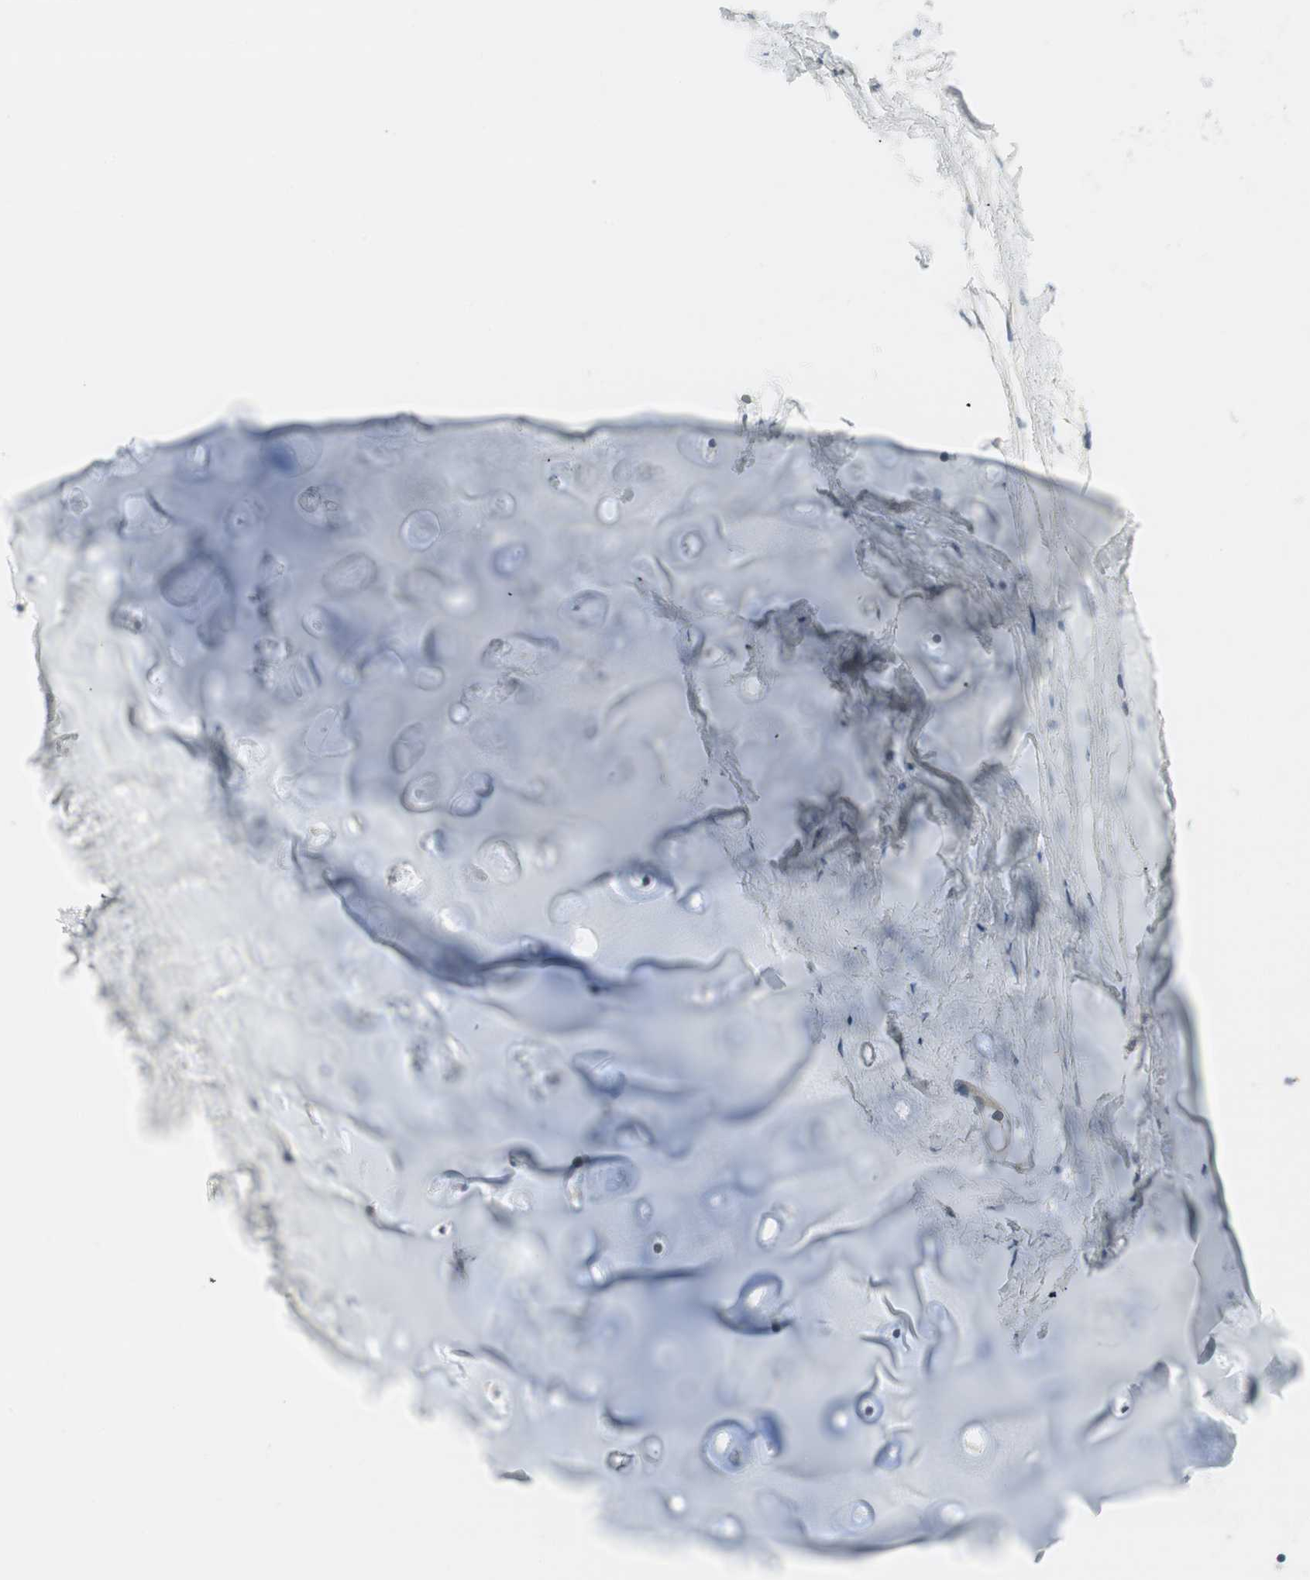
{"staining": {"intensity": "negative", "quantity": "none", "location": "none"}, "tissue": "adipose tissue", "cell_type": "Adipocytes", "image_type": "normal", "snomed": [{"axis": "morphology", "description": "Normal tissue, NOS"}, {"axis": "topography", "description": "Bronchus"}], "caption": "High magnification brightfield microscopy of normal adipose tissue stained with DAB (brown) and counterstained with hematoxylin (blue): adipocytes show no significant expression. Brightfield microscopy of immunohistochemistry (IHC) stained with DAB (3,3'-diaminobenzidine) (brown) and hematoxylin (blue), captured at high magnification.", "gene": "EVA1A", "patient": {"sex": "female", "age": 73}}